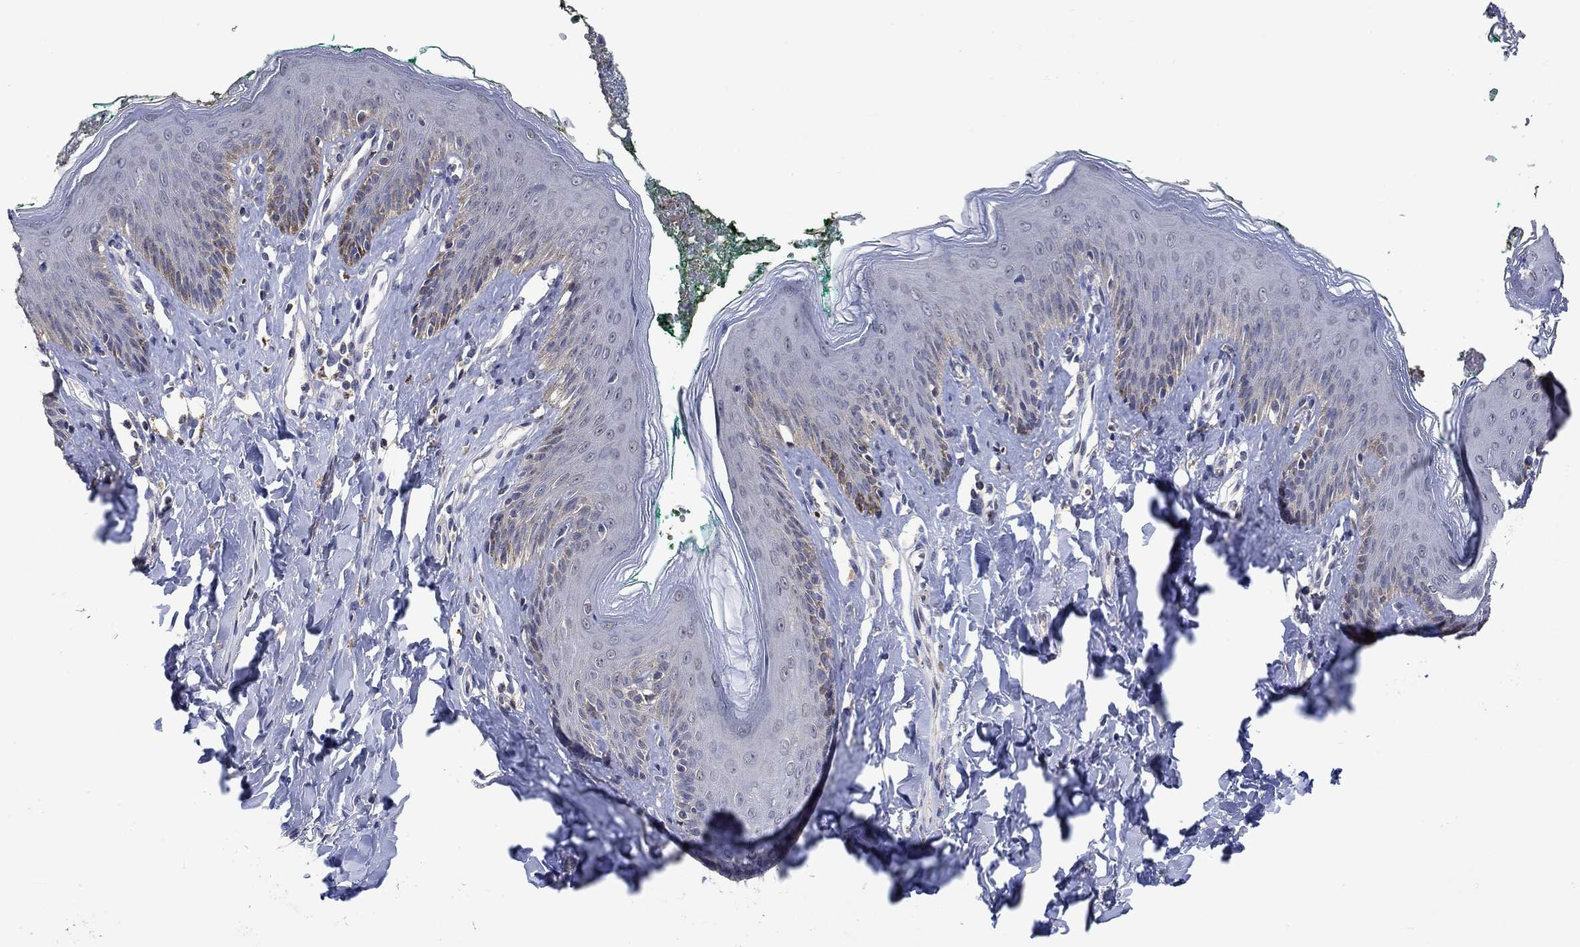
{"staining": {"intensity": "negative", "quantity": "none", "location": "none"}, "tissue": "skin", "cell_type": "Epidermal cells", "image_type": "normal", "snomed": [{"axis": "morphology", "description": "Normal tissue, NOS"}, {"axis": "topography", "description": "Vulva"}], "caption": "Skin was stained to show a protein in brown. There is no significant expression in epidermal cells.", "gene": "PTPN20", "patient": {"sex": "female", "age": 66}}